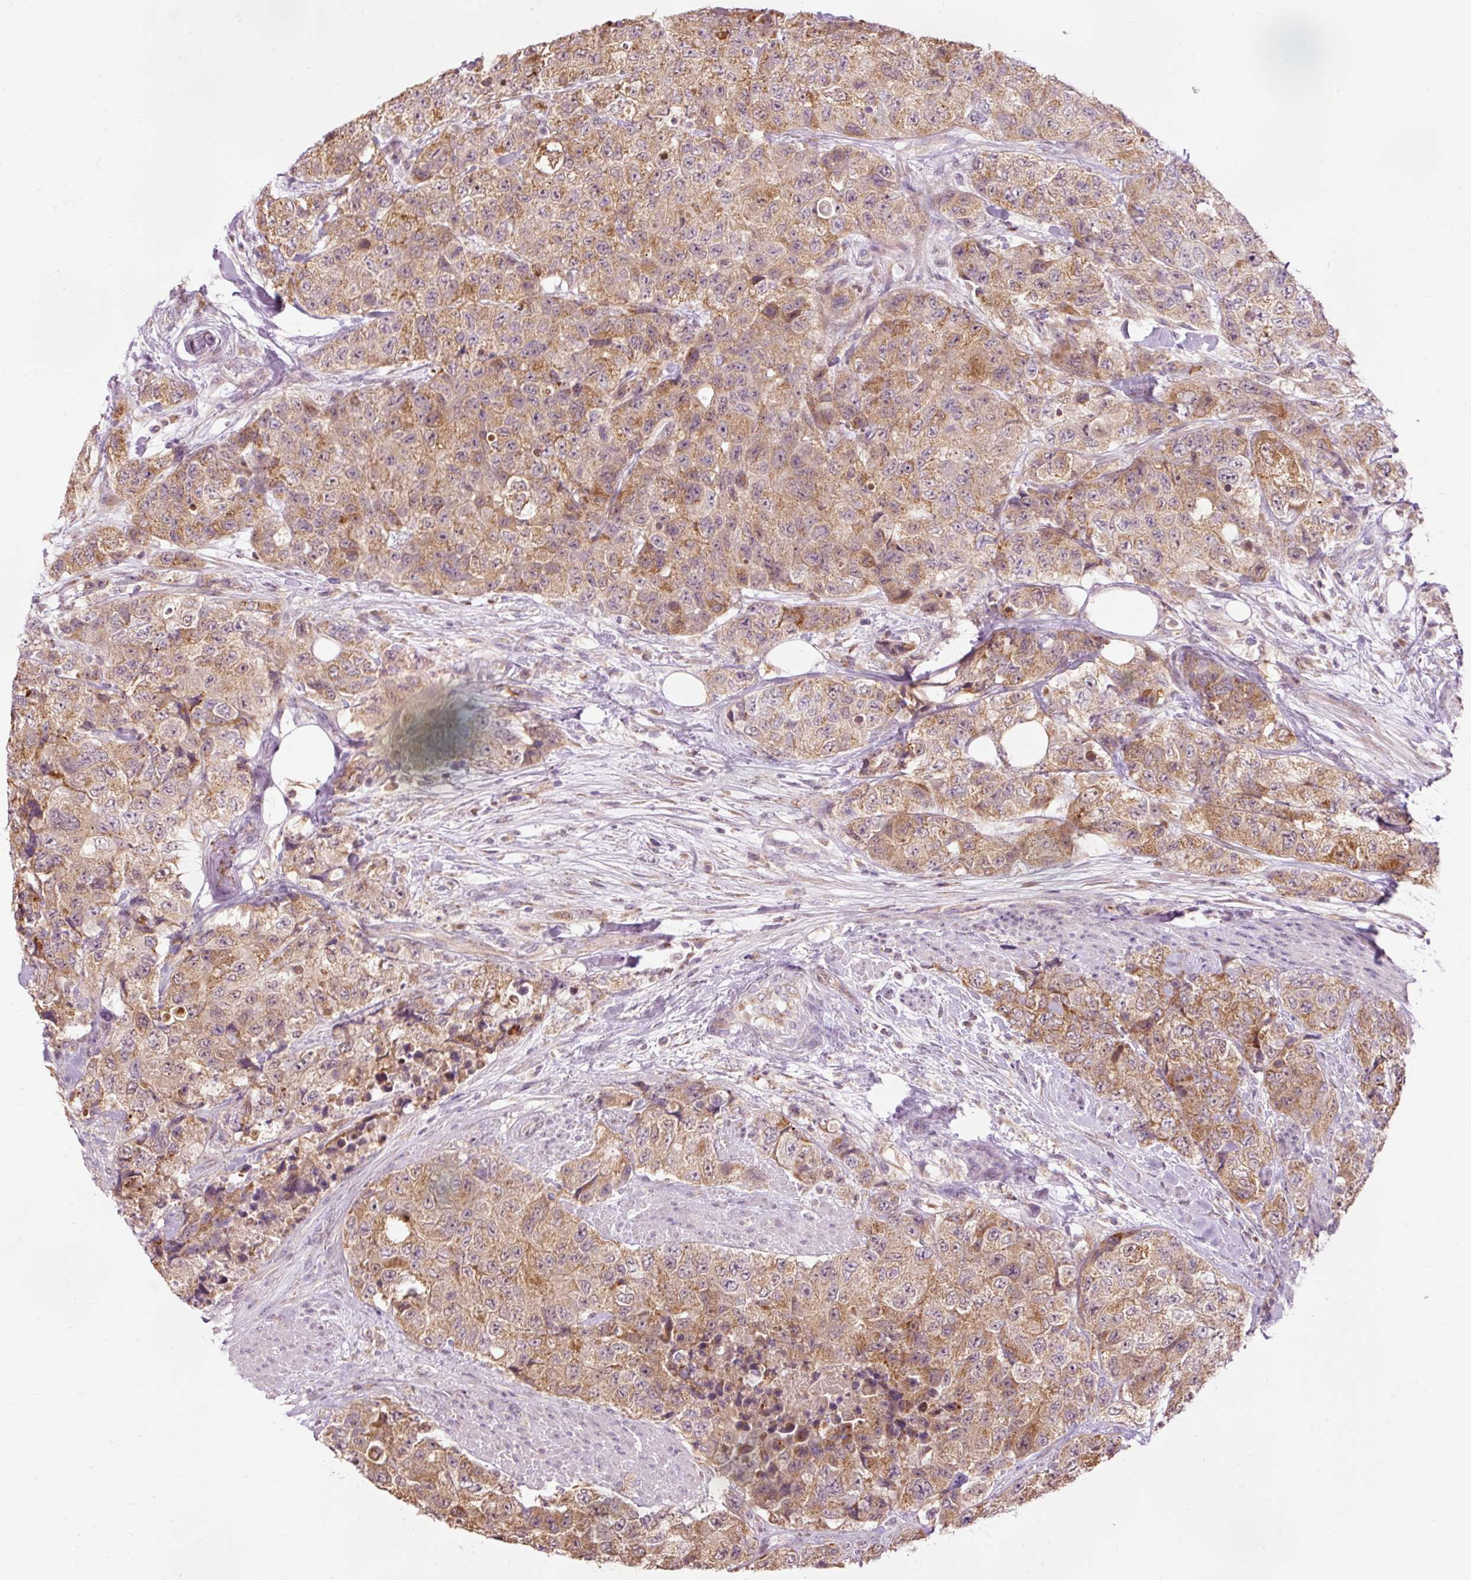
{"staining": {"intensity": "moderate", "quantity": ">75%", "location": "cytoplasmic/membranous"}, "tissue": "urothelial cancer", "cell_type": "Tumor cells", "image_type": "cancer", "snomed": [{"axis": "morphology", "description": "Urothelial carcinoma, High grade"}, {"axis": "topography", "description": "Urinary bladder"}], "caption": "IHC image of neoplastic tissue: human urothelial carcinoma (high-grade) stained using immunohistochemistry exhibits medium levels of moderate protein expression localized specifically in the cytoplasmic/membranous of tumor cells, appearing as a cytoplasmic/membranous brown color.", "gene": "PRDX5", "patient": {"sex": "female", "age": 78}}